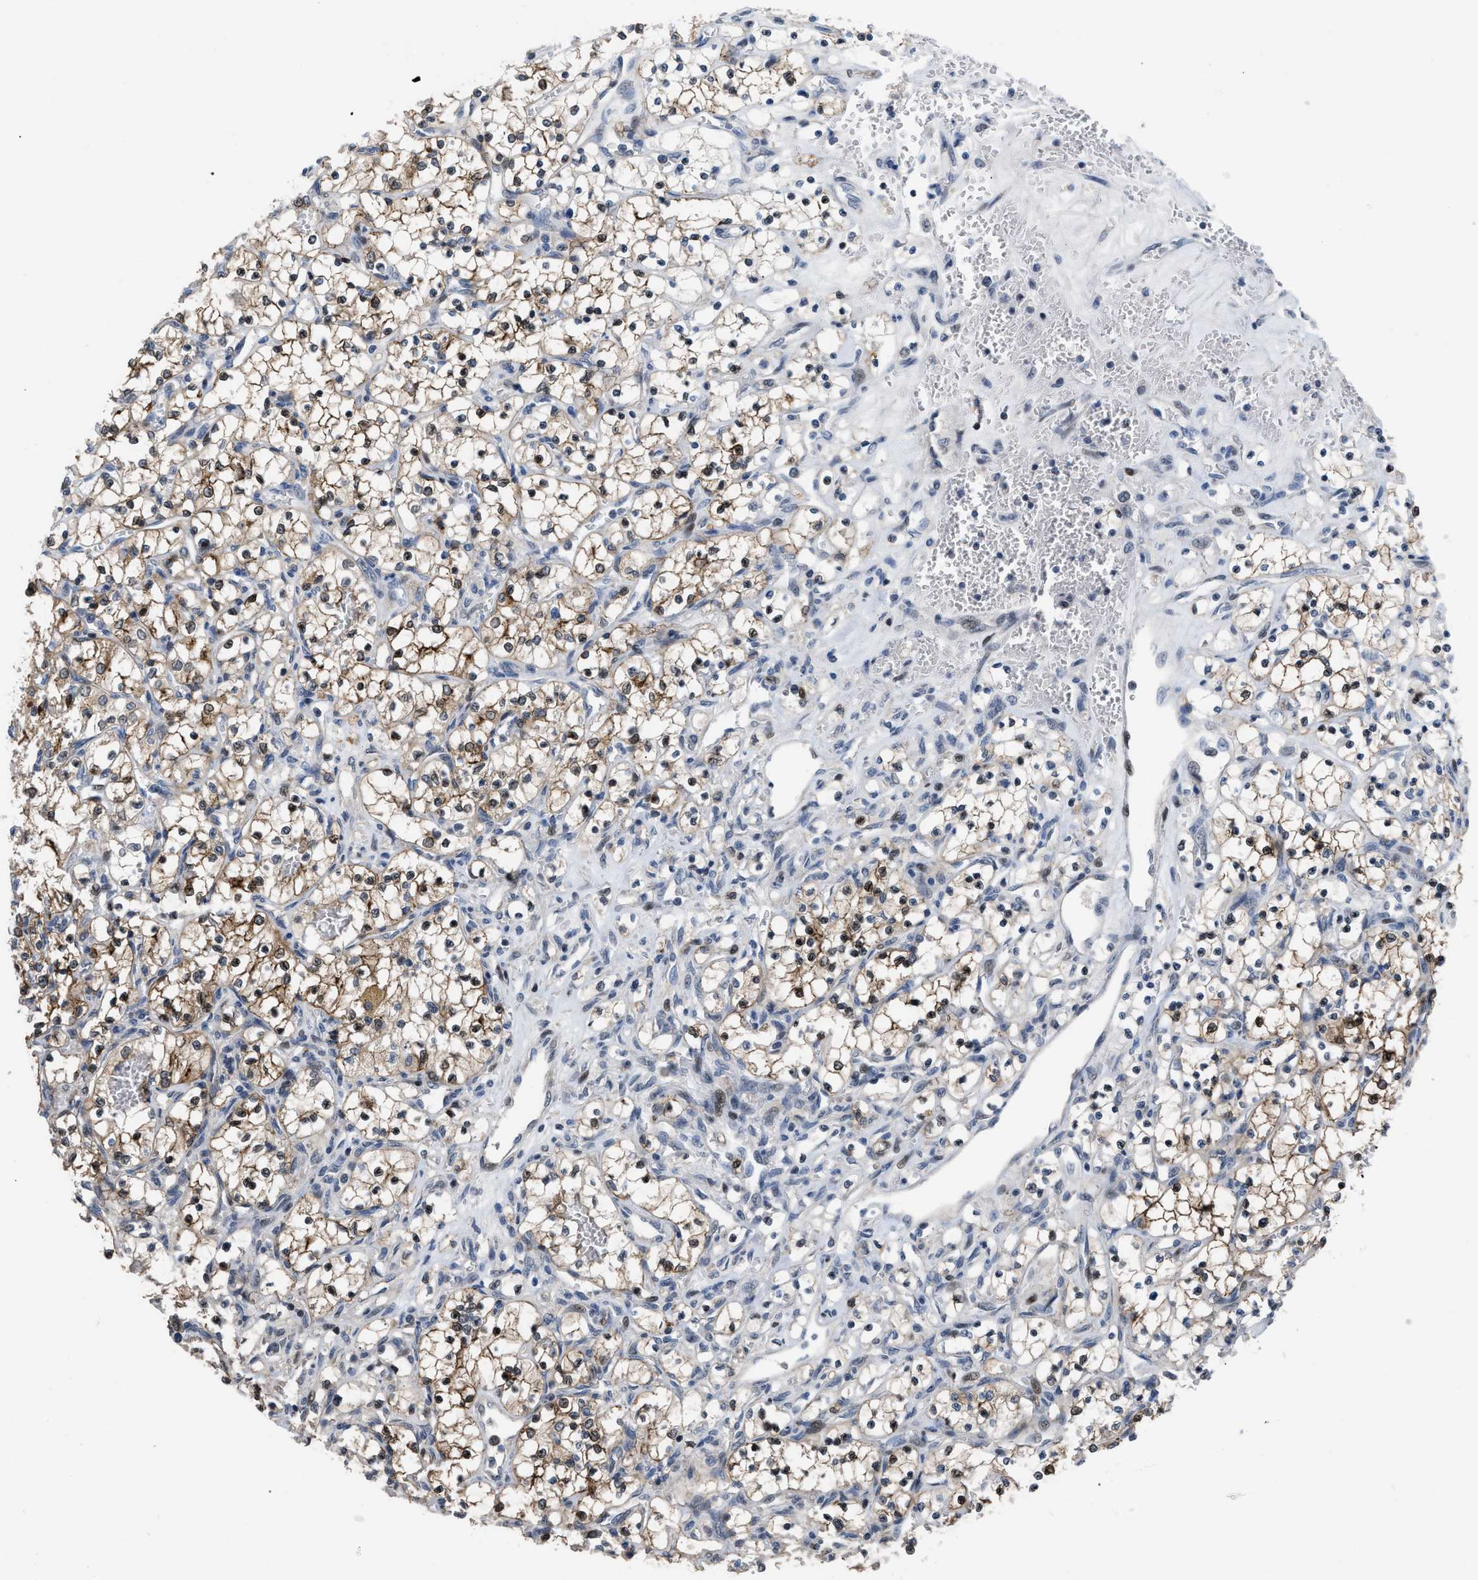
{"staining": {"intensity": "moderate", "quantity": ">75%", "location": "cytoplasmic/membranous,nuclear"}, "tissue": "renal cancer", "cell_type": "Tumor cells", "image_type": "cancer", "snomed": [{"axis": "morphology", "description": "Adenocarcinoma, NOS"}, {"axis": "topography", "description": "Kidney"}], "caption": "Immunohistochemical staining of human renal adenocarcinoma displays medium levels of moderate cytoplasmic/membranous and nuclear staining in about >75% of tumor cells.", "gene": "SETDB1", "patient": {"sex": "female", "age": 69}}